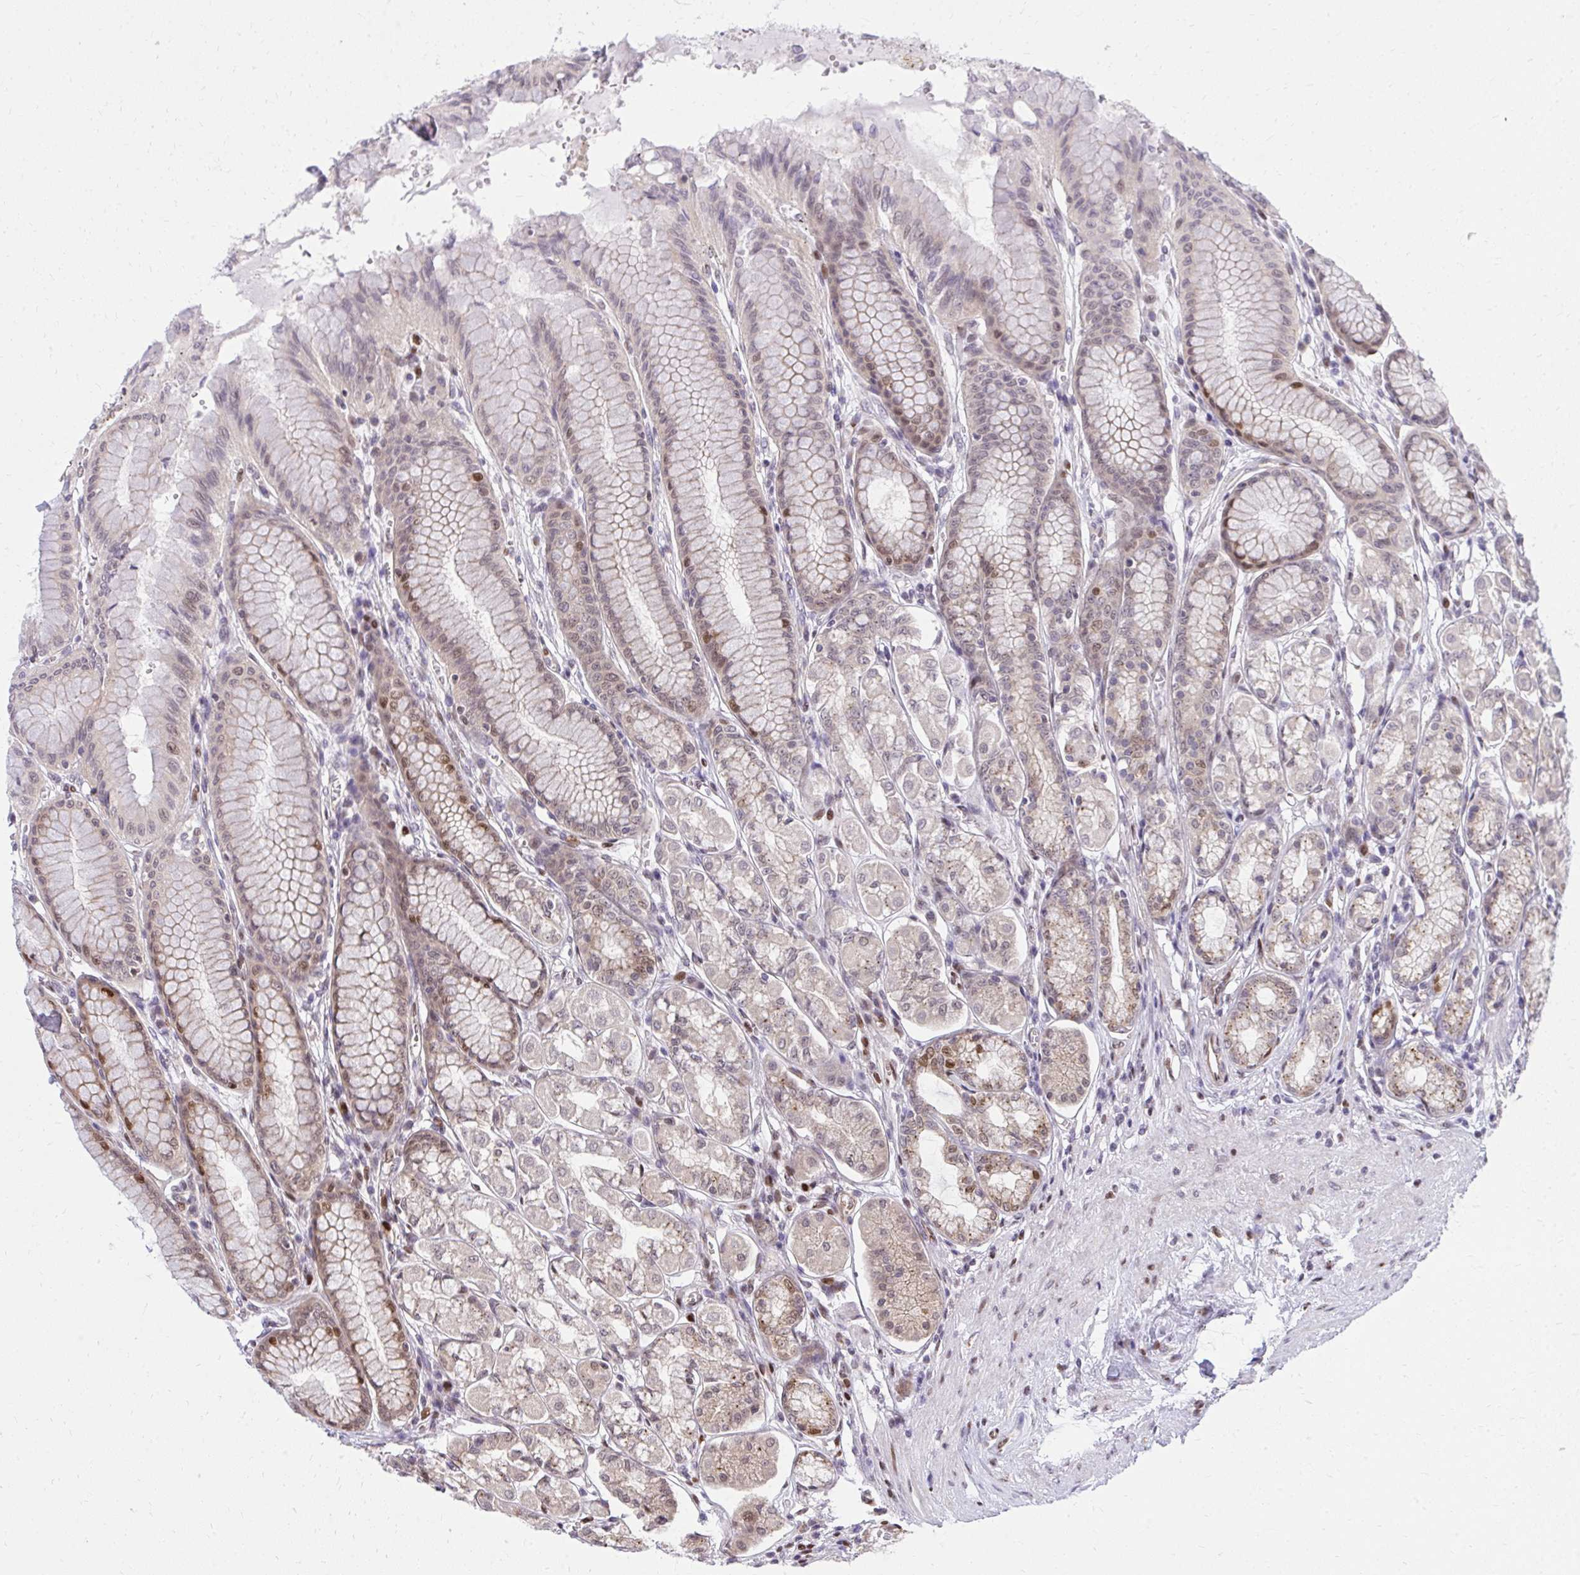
{"staining": {"intensity": "moderate", "quantity": "25%-75%", "location": "cytoplasmic/membranous,nuclear"}, "tissue": "stomach", "cell_type": "Glandular cells", "image_type": "normal", "snomed": [{"axis": "morphology", "description": "Normal tissue, NOS"}, {"axis": "topography", "description": "Stomach"}, {"axis": "topography", "description": "Stomach, lower"}], "caption": "IHC of unremarkable human stomach demonstrates medium levels of moderate cytoplasmic/membranous,nuclear expression in approximately 25%-75% of glandular cells. (DAB IHC, brown staining for protein, blue staining for nuclei).", "gene": "PIGY", "patient": {"sex": "male", "age": 76}}